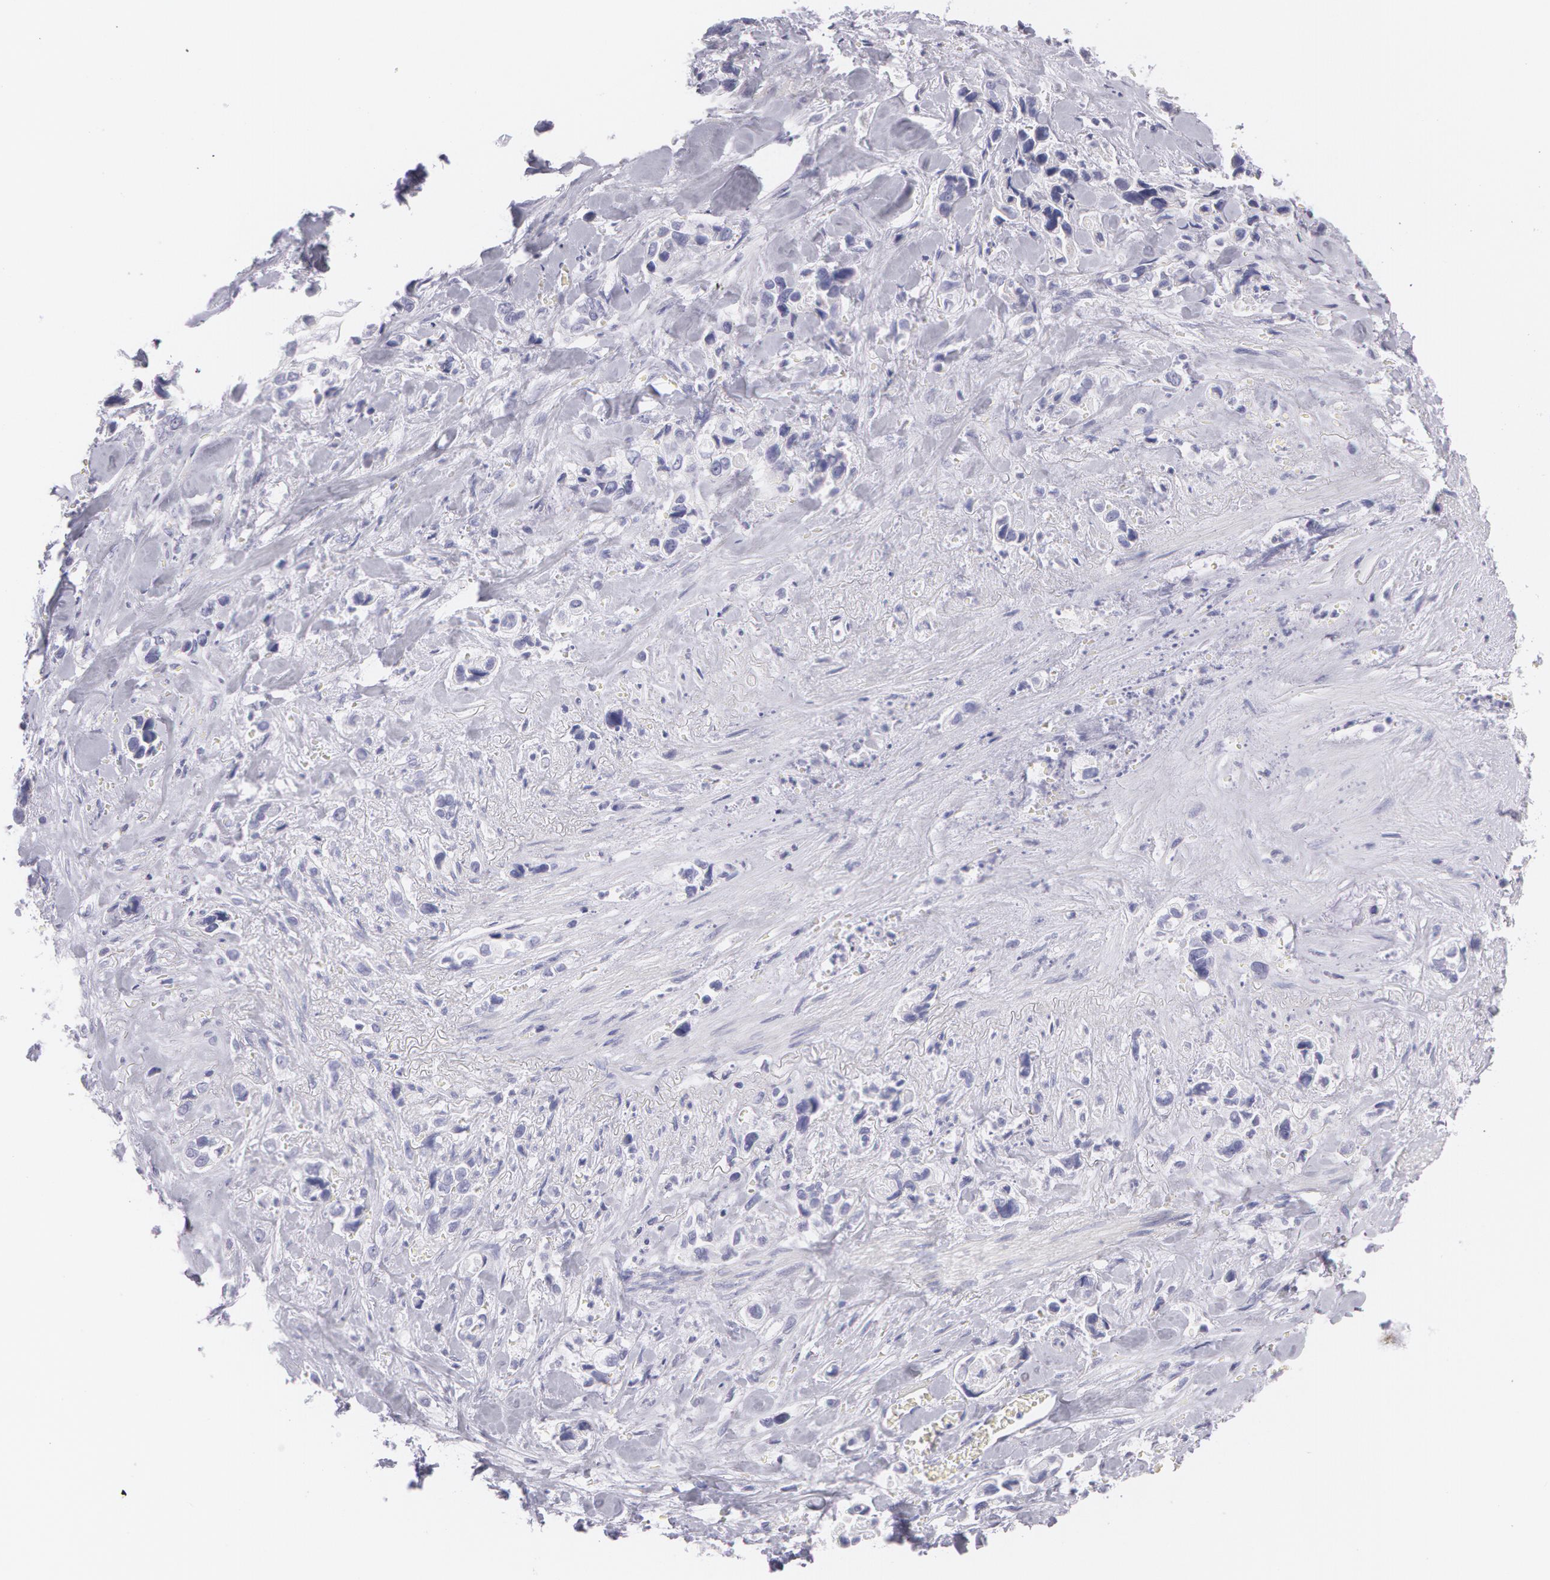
{"staining": {"intensity": "negative", "quantity": "none", "location": "none"}, "tissue": "pancreatic cancer", "cell_type": "Tumor cells", "image_type": "cancer", "snomed": [{"axis": "morphology", "description": "Adenocarcinoma, NOS"}, {"axis": "topography", "description": "Pancreas"}], "caption": "Immunohistochemistry of pancreatic adenocarcinoma shows no expression in tumor cells.", "gene": "AMACR", "patient": {"sex": "male", "age": 69}}